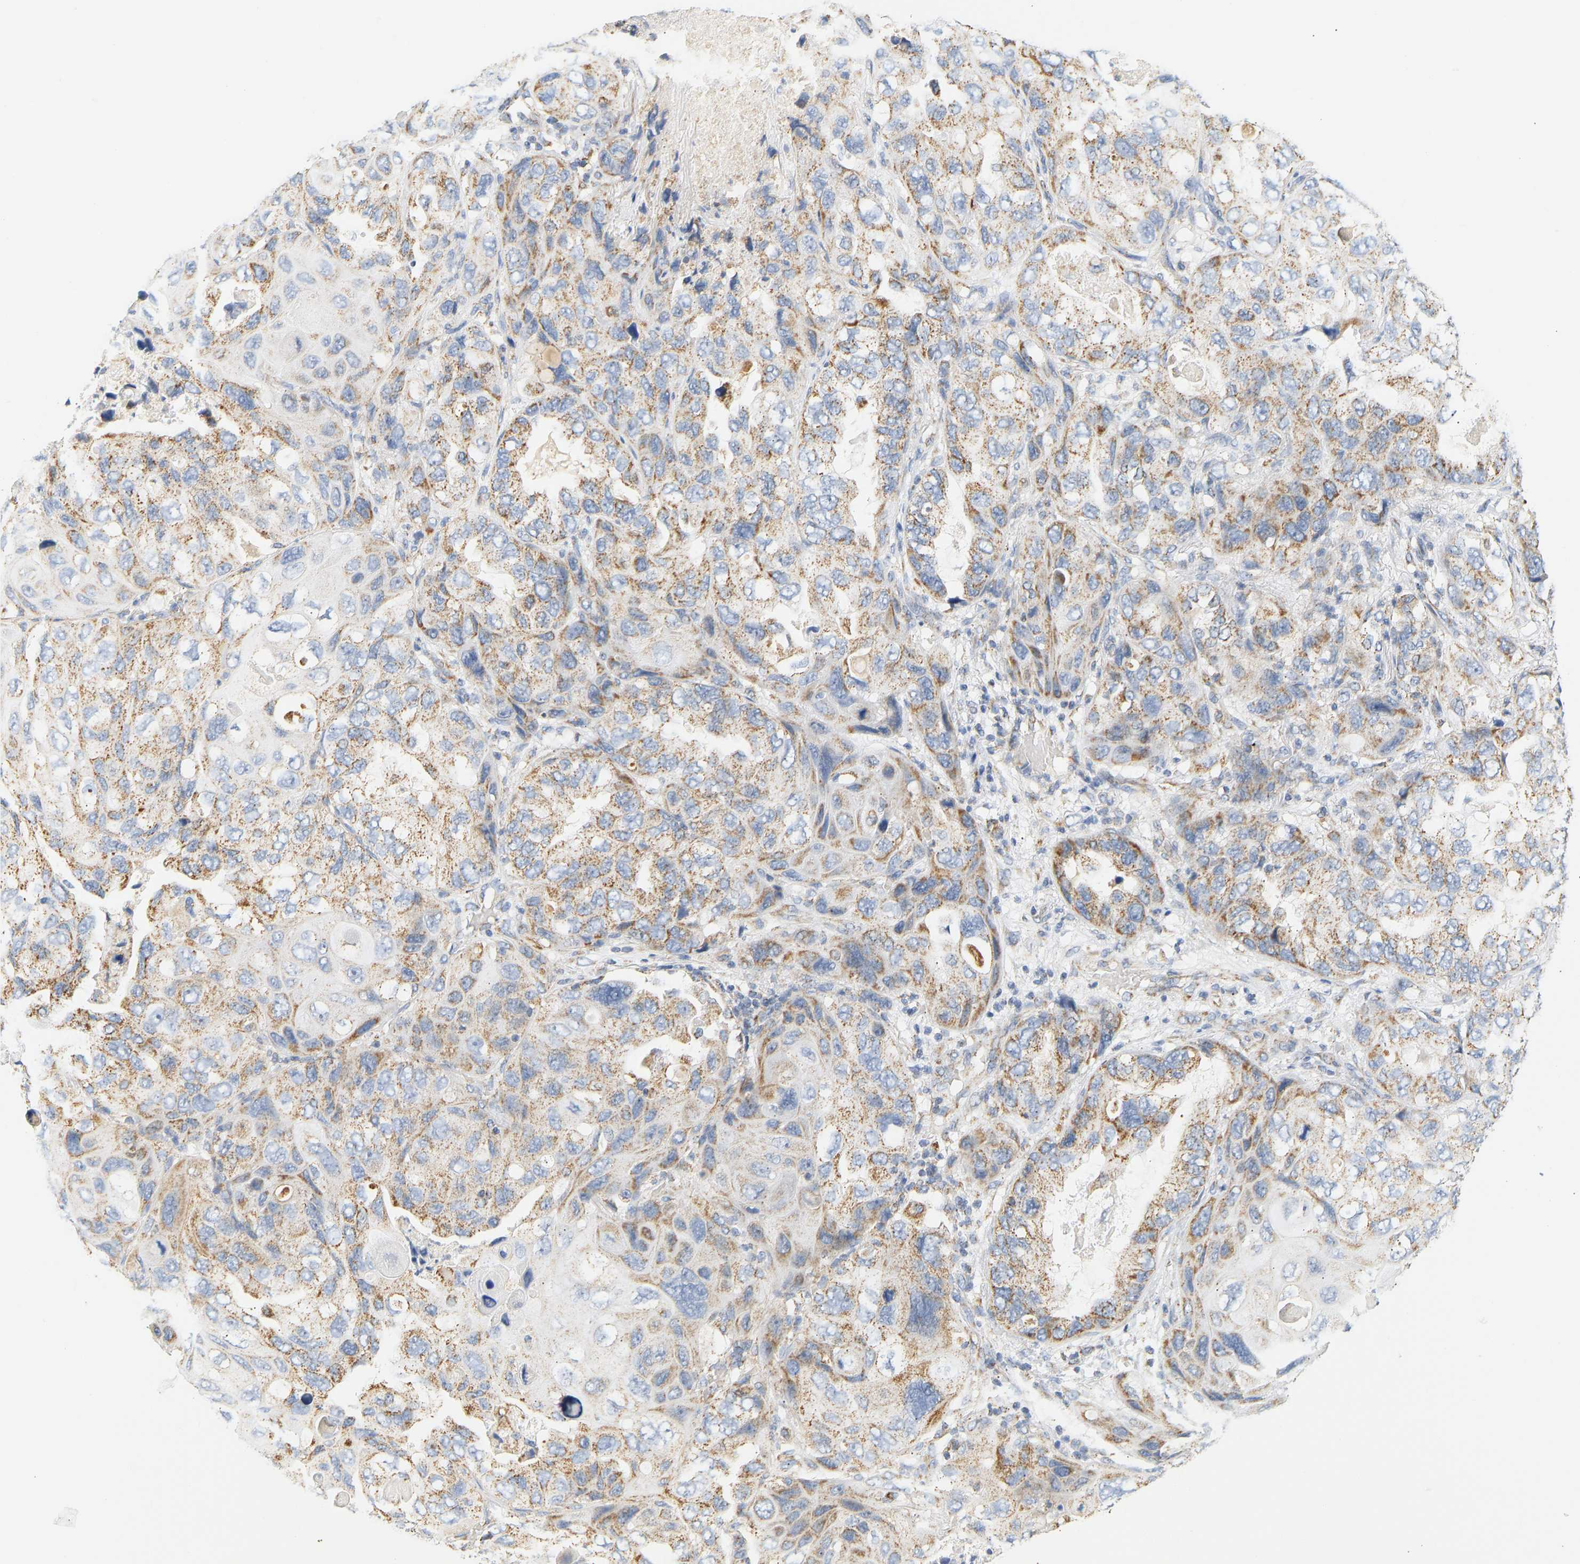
{"staining": {"intensity": "moderate", "quantity": "25%-75%", "location": "cytoplasmic/membranous"}, "tissue": "lung cancer", "cell_type": "Tumor cells", "image_type": "cancer", "snomed": [{"axis": "morphology", "description": "Squamous cell carcinoma, NOS"}, {"axis": "topography", "description": "Lung"}], "caption": "Immunohistochemical staining of lung cancer (squamous cell carcinoma) exhibits medium levels of moderate cytoplasmic/membranous staining in about 25%-75% of tumor cells.", "gene": "GRPEL2", "patient": {"sex": "female", "age": 73}}